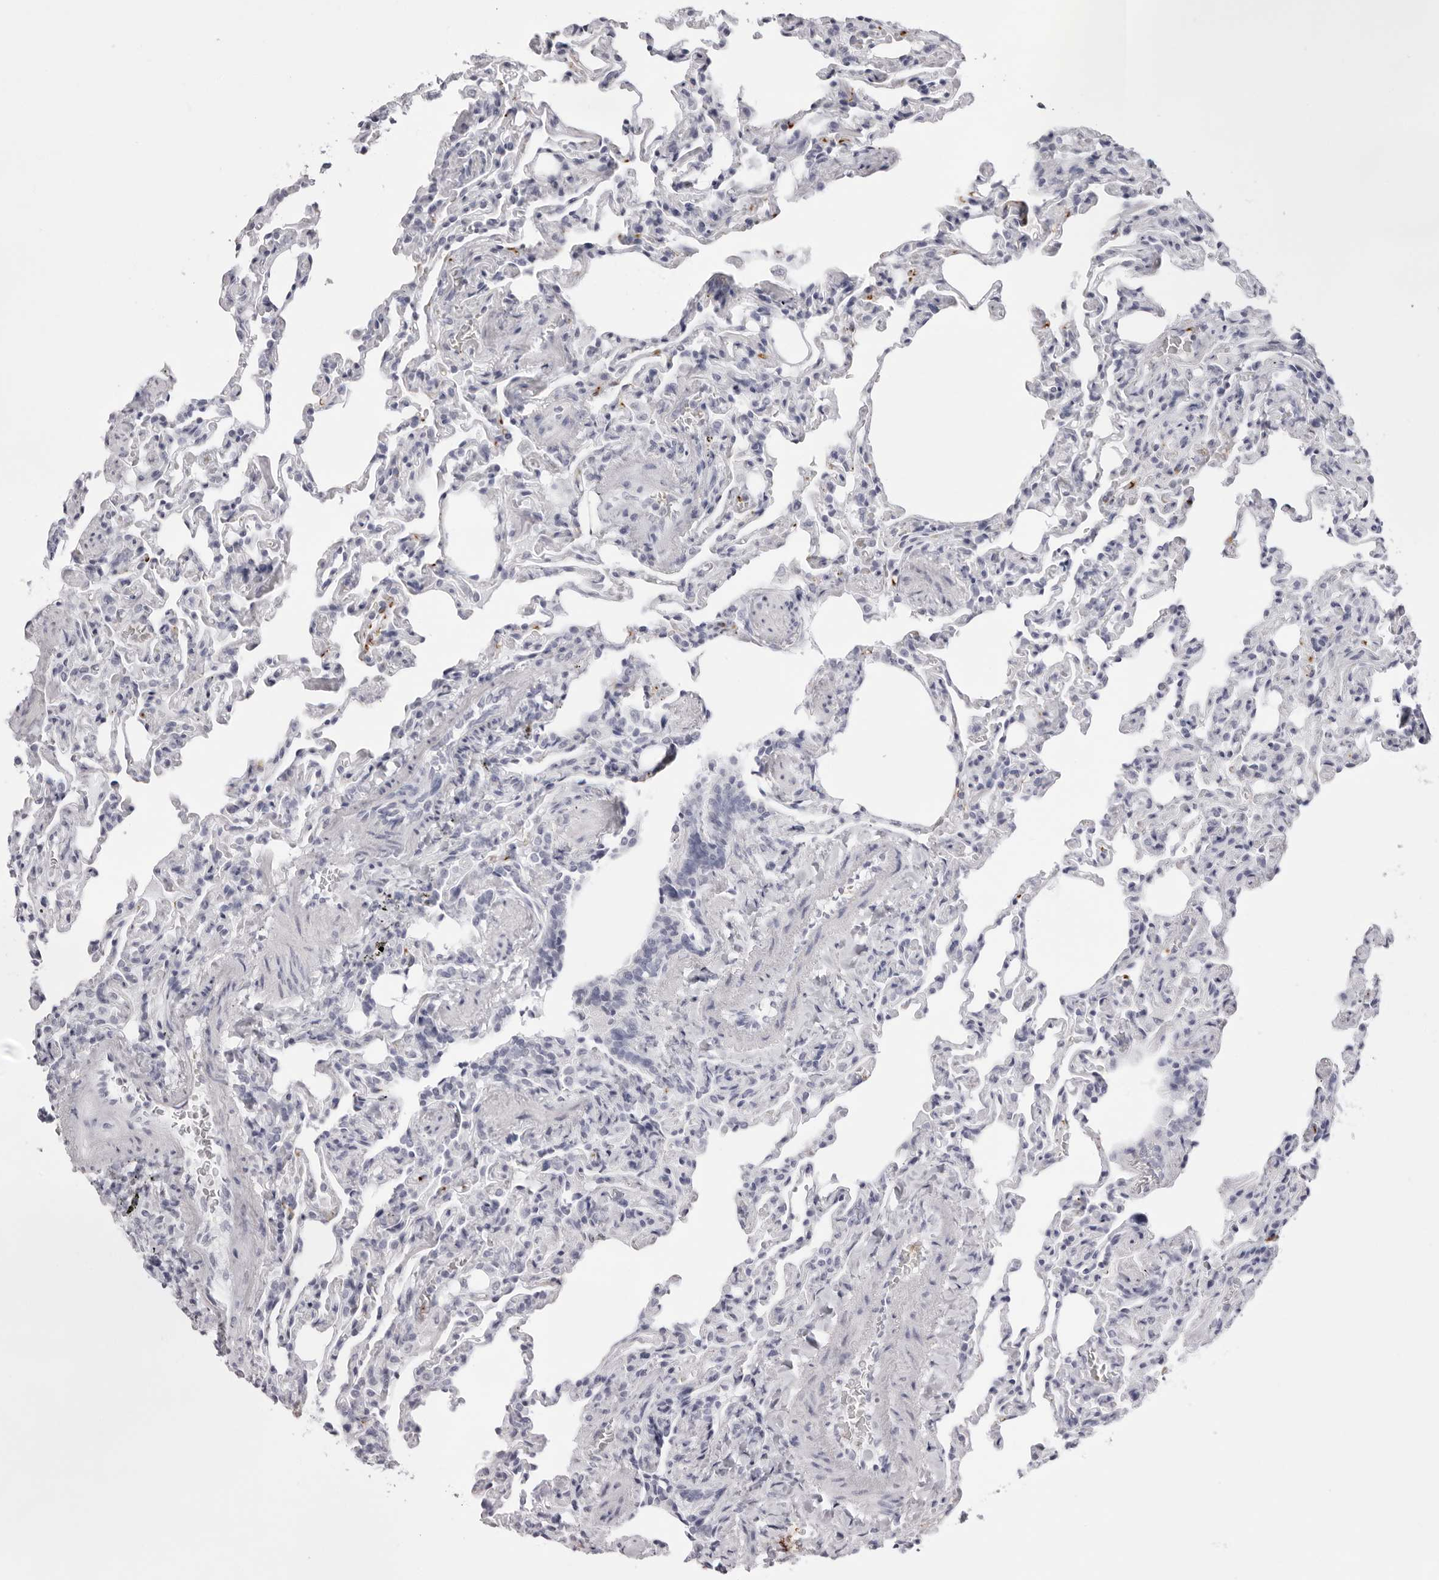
{"staining": {"intensity": "negative", "quantity": "none", "location": "none"}, "tissue": "lung", "cell_type": "Alveolar cells", "image_type": "normal", "snomed": [{"axis": "morphology", "description": "Normal tissue, NOS"}, {"axis": "topography", "description": "Lung"}], "caption": "A high-resolution histopathology image shows immunohistochemistry (IHC) staining of normal lung, which displays no significant positivity in alveolar cells.", "gene": "SPTA1", "patient": {"sex": "male", "age": 20}}